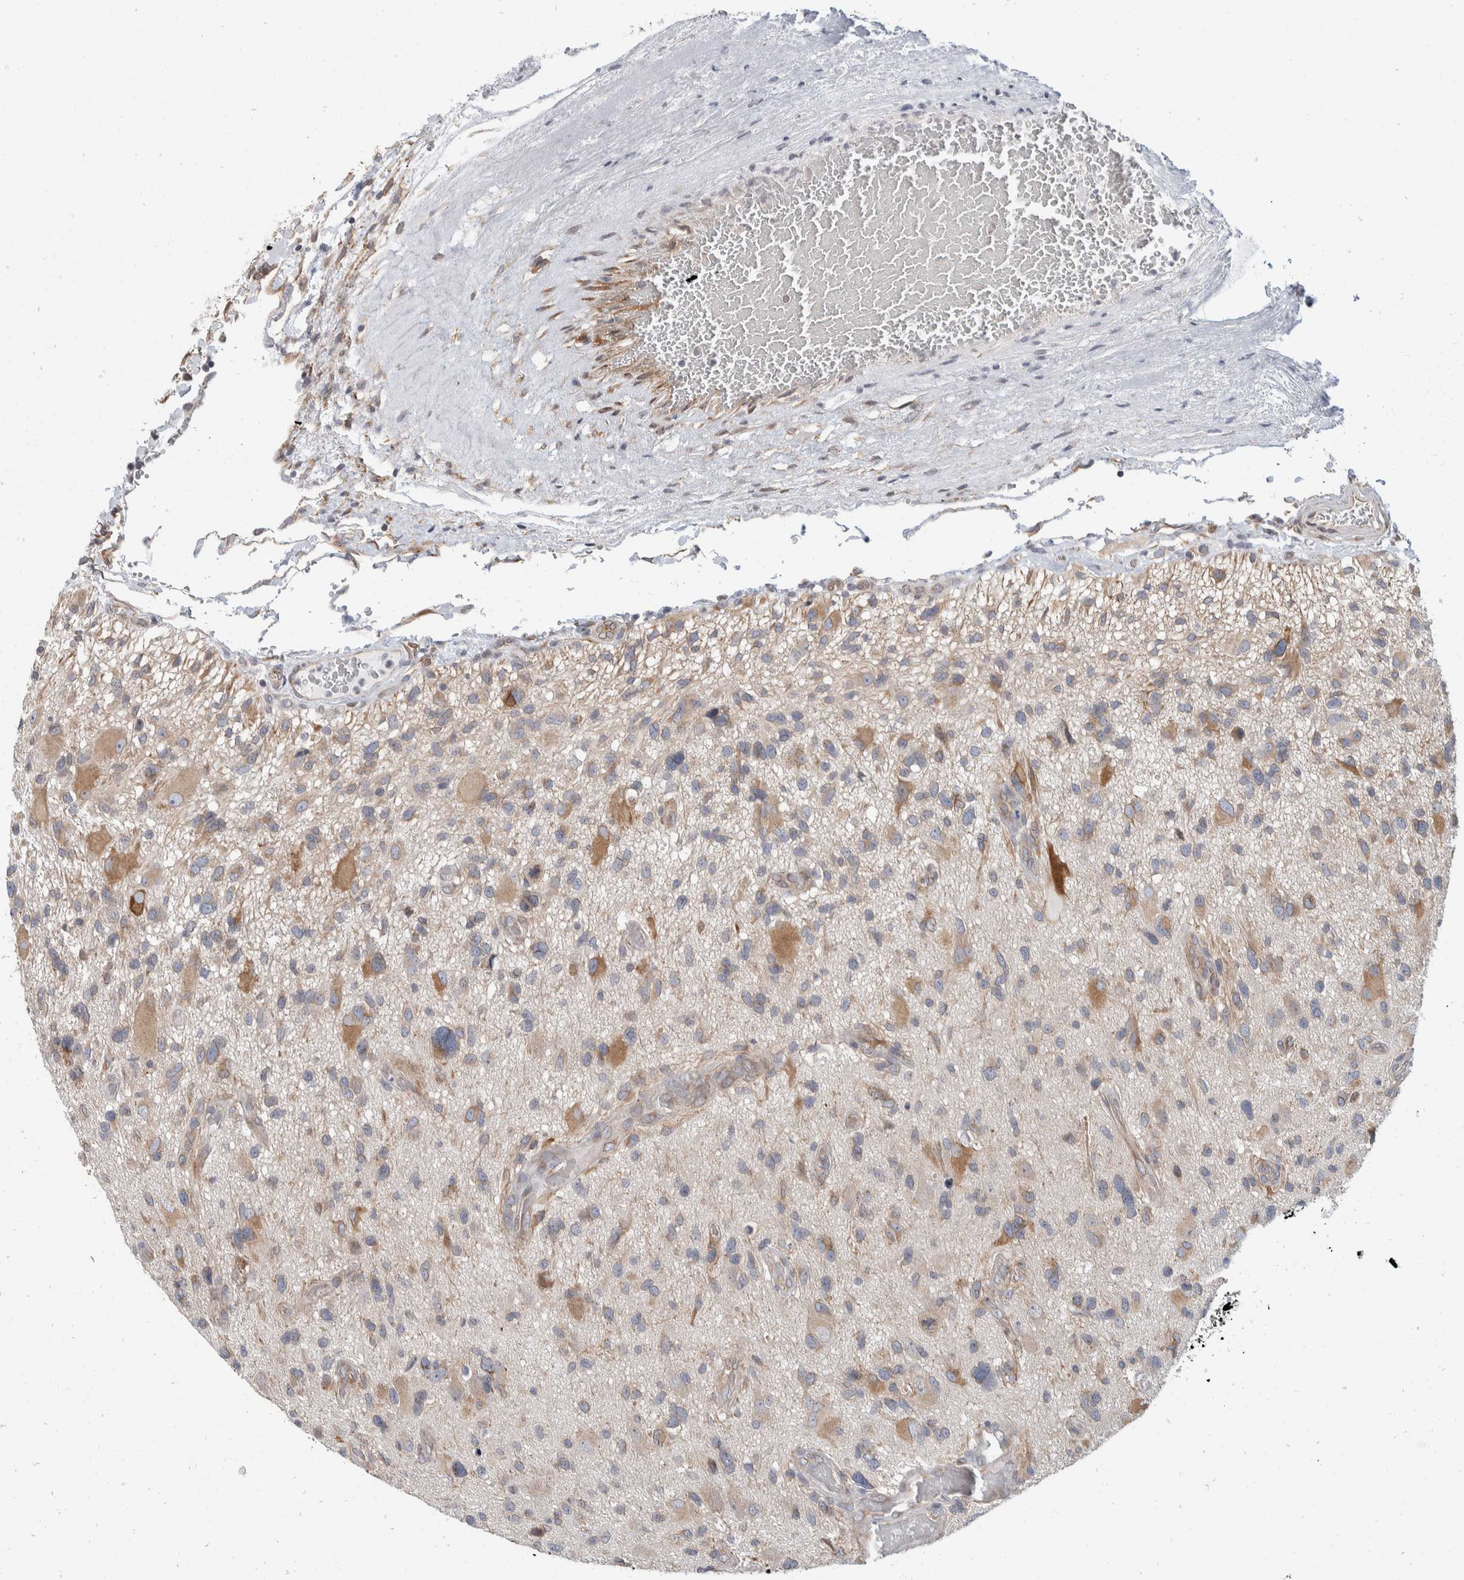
{"staining": {"intensity": "moderate", "quantity": "25%-75%", "location": "cytoplasmic/membranous"}, "tissue": "glioma", "cell_type": "Tumor cells", "image_type": "cancer", "snomed": [{"axis": "morphology", "description": "Glioma, malignant, High grade"}, {"axis": "topography", "description": "Brain"}], "caption": "Human glioma stained with a protein marker exhibits moderate staining in tumor cells.", "gene": "TMEM245", "patient": {"sex": "male", "age": 33}}